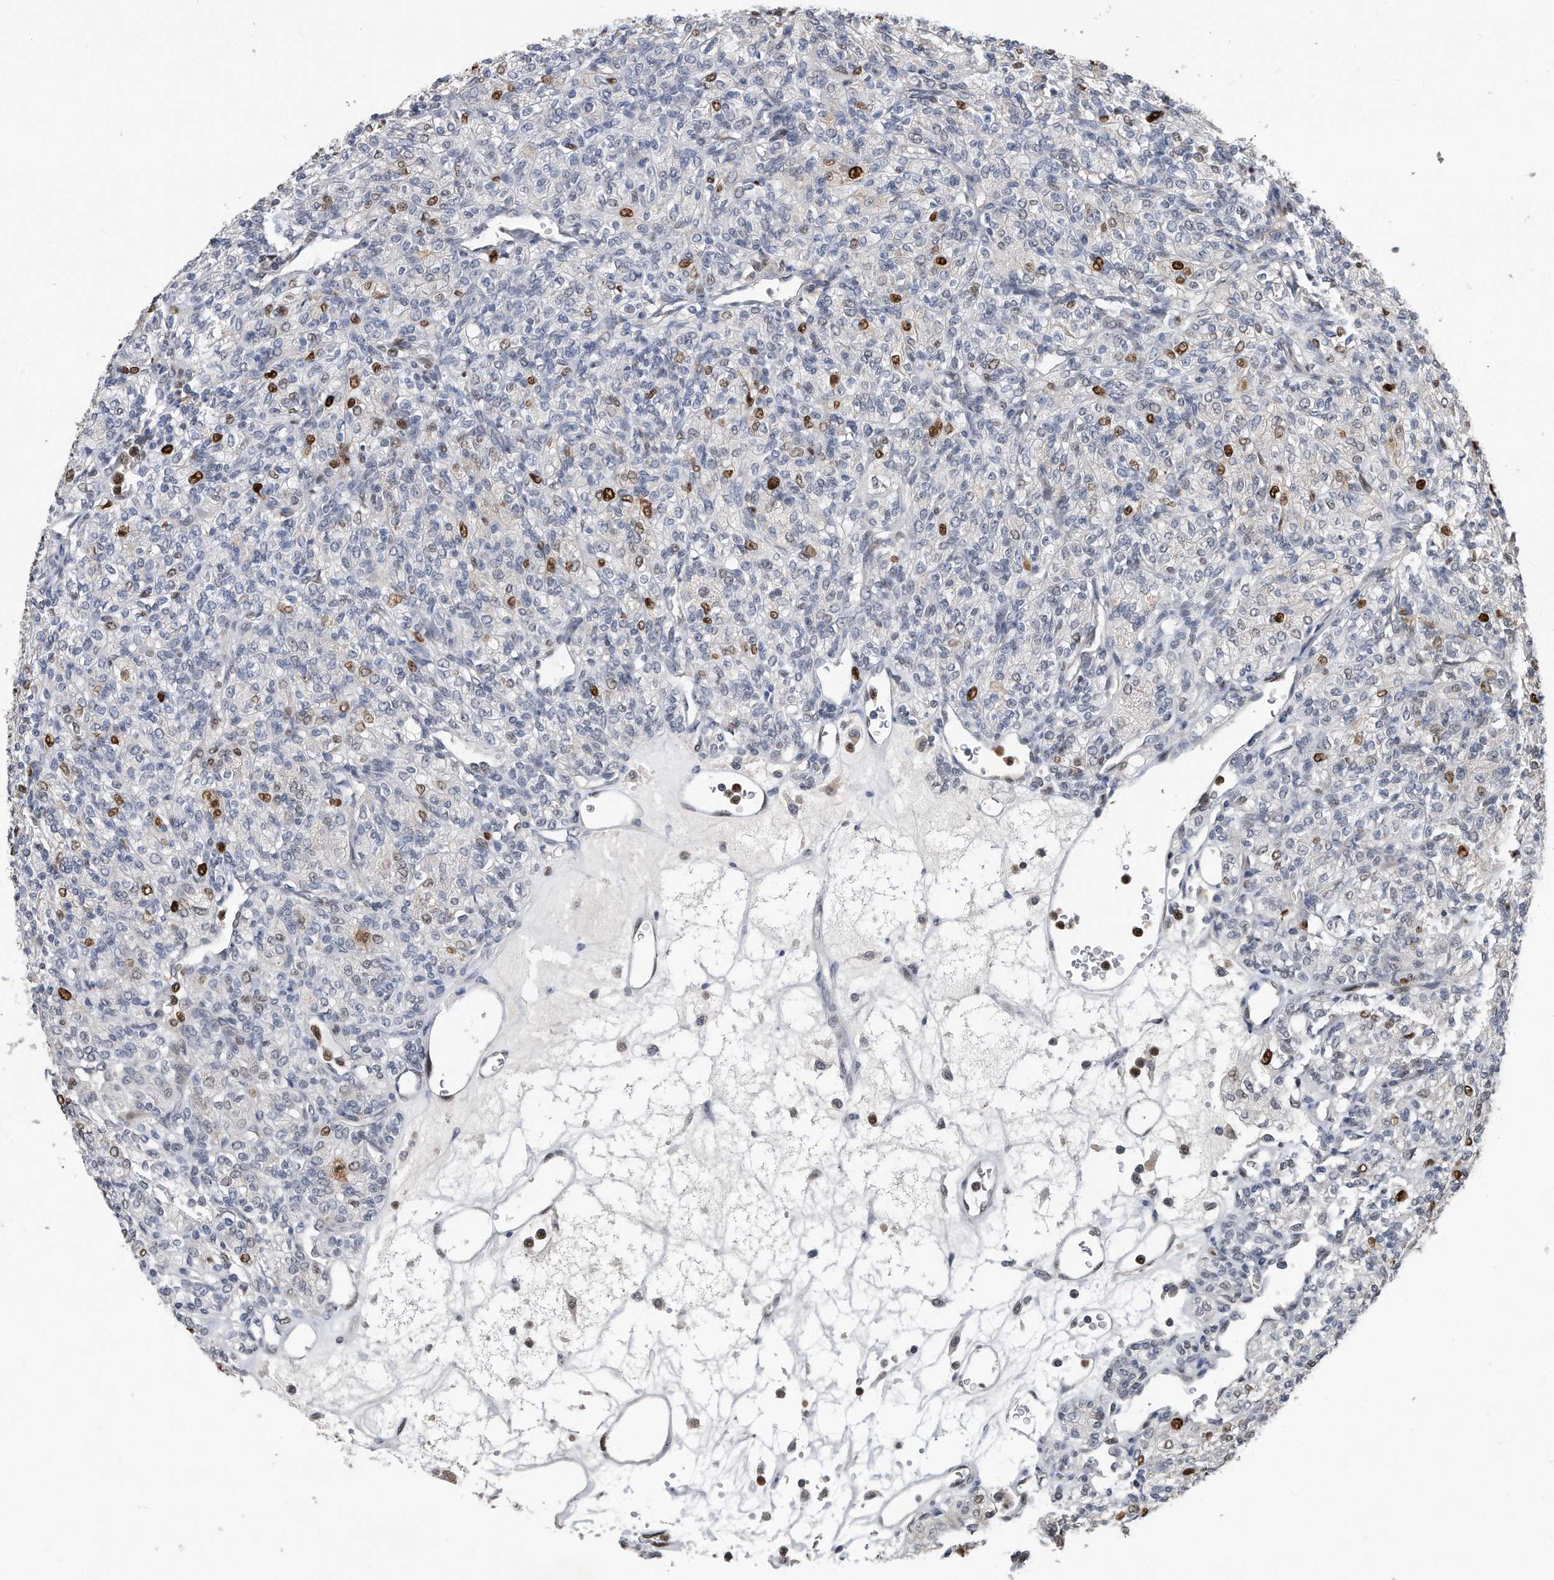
{"staining": {"intensity": "strong", "quantity": "<25%", "location": "nuclear"}, "tissue": "renal cancer", "cell_type": "Tumor cells", "image_type": "cancer", "snomed": [{"axis": "morphology", "description": "Adenocarcinoma, NOS"}, {"axis": "topography", "description": "Kidney"}], "caption": "A histopathology image of renal cancer (adenocarcinoma) stained for a protein exhibits strong nuclear brown staining in tumor cells. Using DAB (3,3'-diaminobenzidine) (brown) and hematoxylin (blue) stains, captured at high magnification using brightfield microscopy.", "gene": "PCNA", "patient": {"sex": "male", "age": 77}}